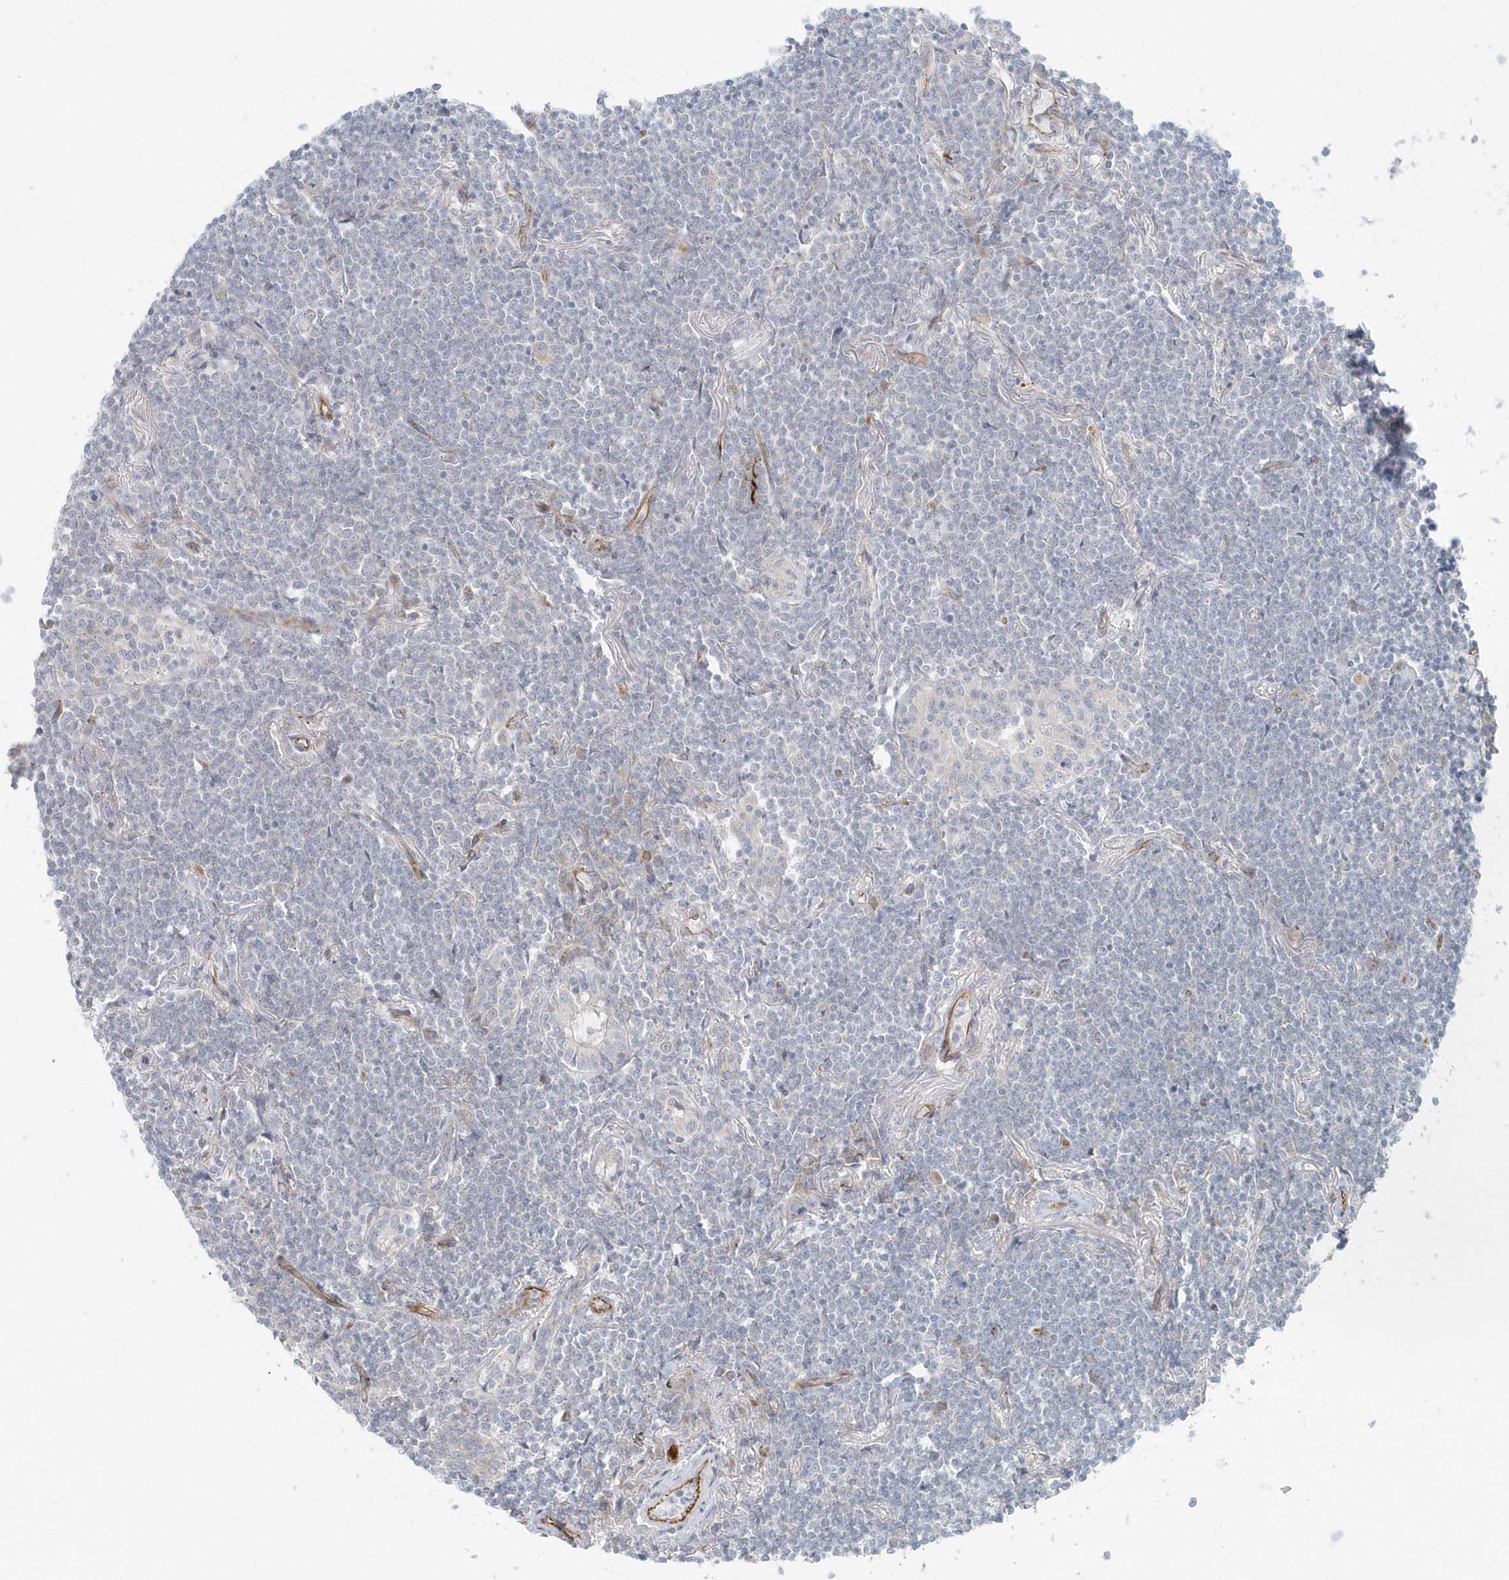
{"staining": {"intensity": "negative", "quantity": "none", "location": "none"}, "tissue": "lymphoma", "cell_type": "Tumor cells", "image_type": "cancer", "snomed": [{"axis": "morphology", "description": "Malignant lymphoma, non-Hodgkin's type, Low grade"}, {"axis": "topography", "description": "Lung"}], "caption": "An immunohistochemistry histopathology image of lymphoma is shown. There is no staining in tumor cells of lymphoma.", "gene": "GPR152", "patient": {"sex": "female", "age": 71}}